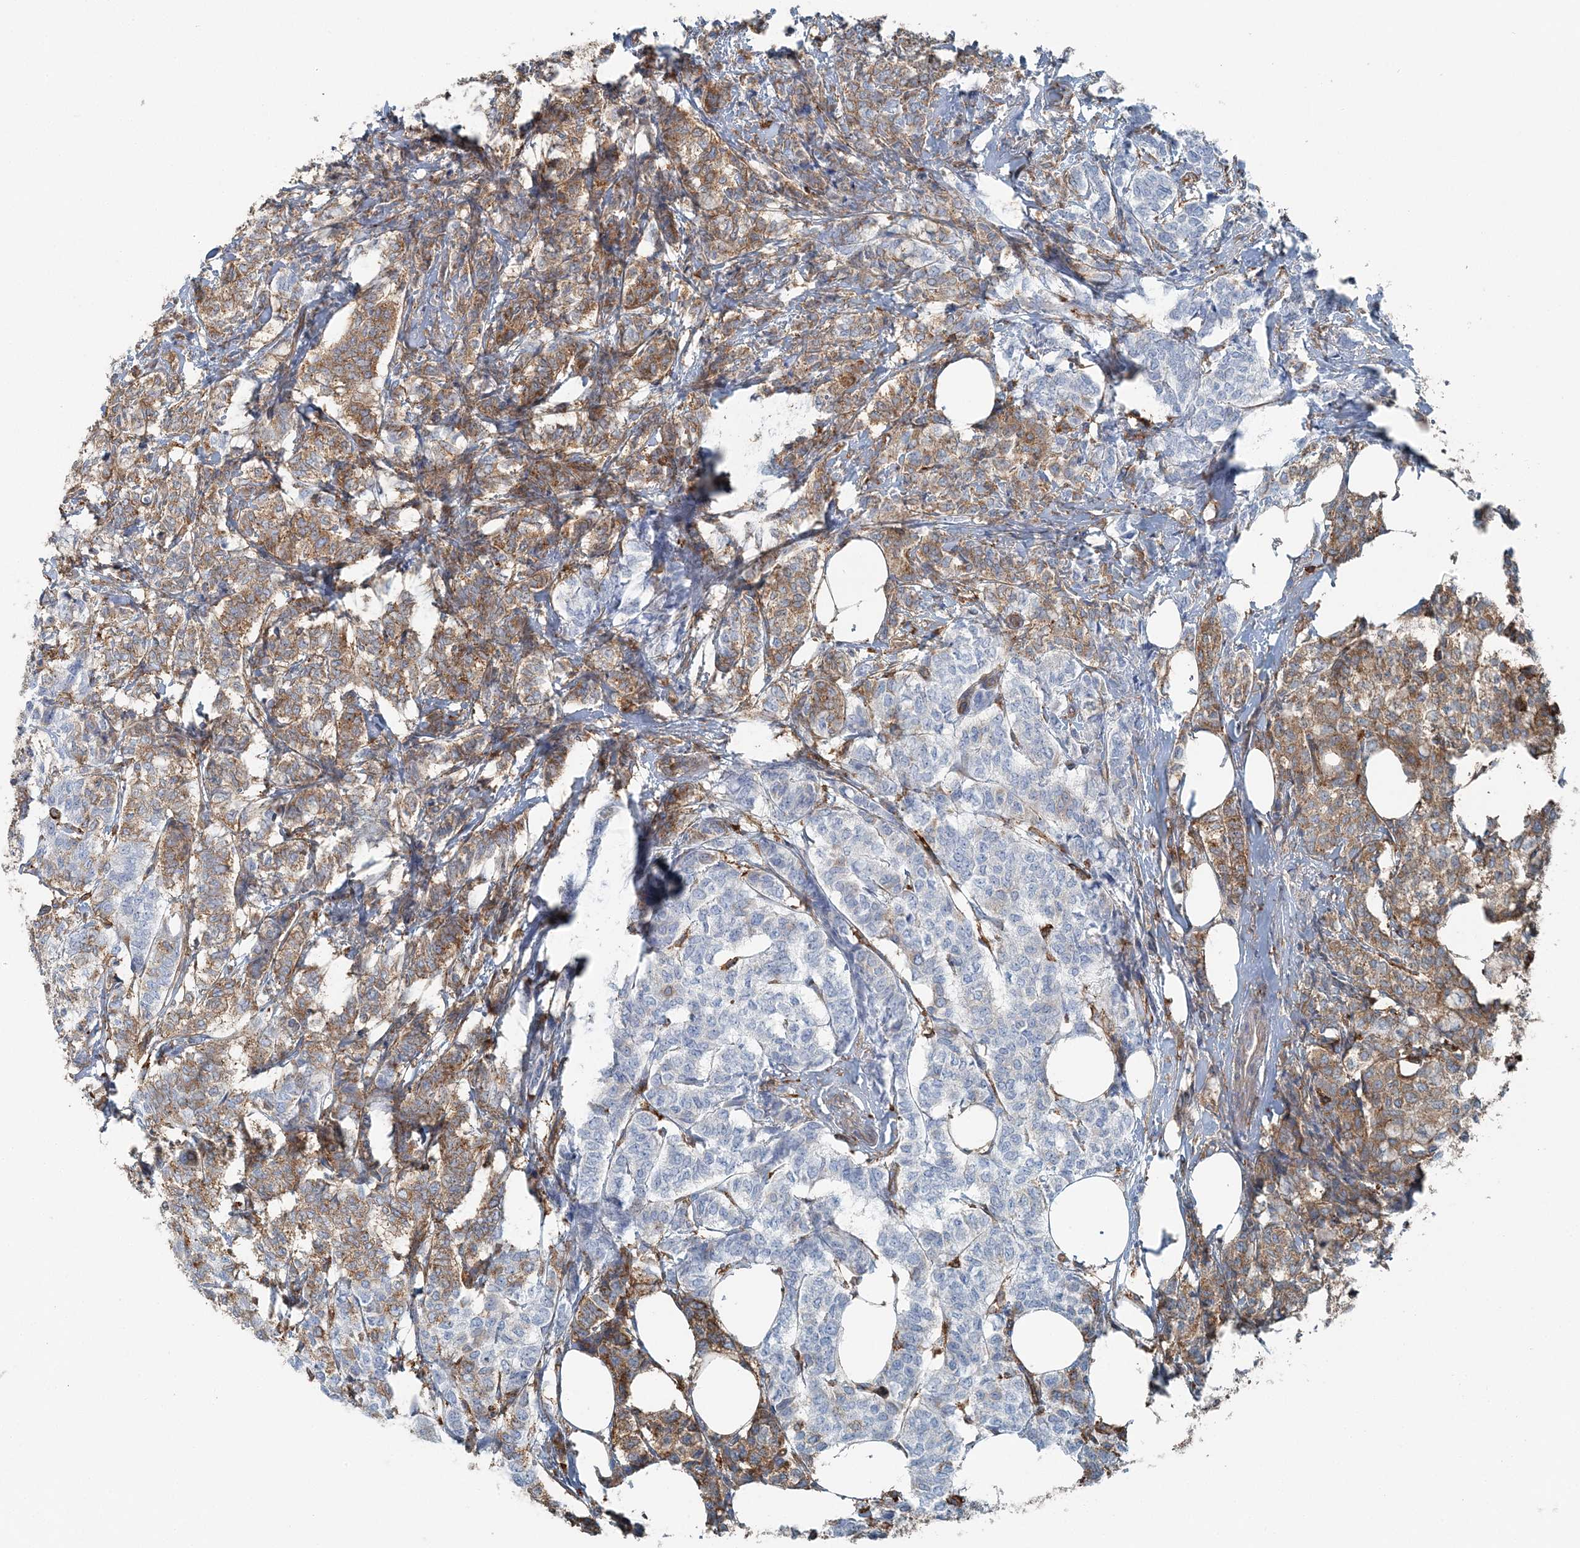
{"staining": {"intensity": "moderate", "quantity": ">75%", "location": "cytoplasmic/membranous"}, "tissue": "breast cancer", "cell_type": "Tumor cells", "image_type": "cancer", "snomed": [{"axis": "morphology", "description": "Lobular carcinoma"}, {"axis": "topography", "description": "Breast"}], "caption": "Immunohistochemistry (DAB) staining of human lobular carcinoma (breast) displays moderate cytoplasmic/membranous protein expression in approximately >75% of tumor cells.", "gene": "SNX2", "patient": {"sex": "female", "age": 60}}